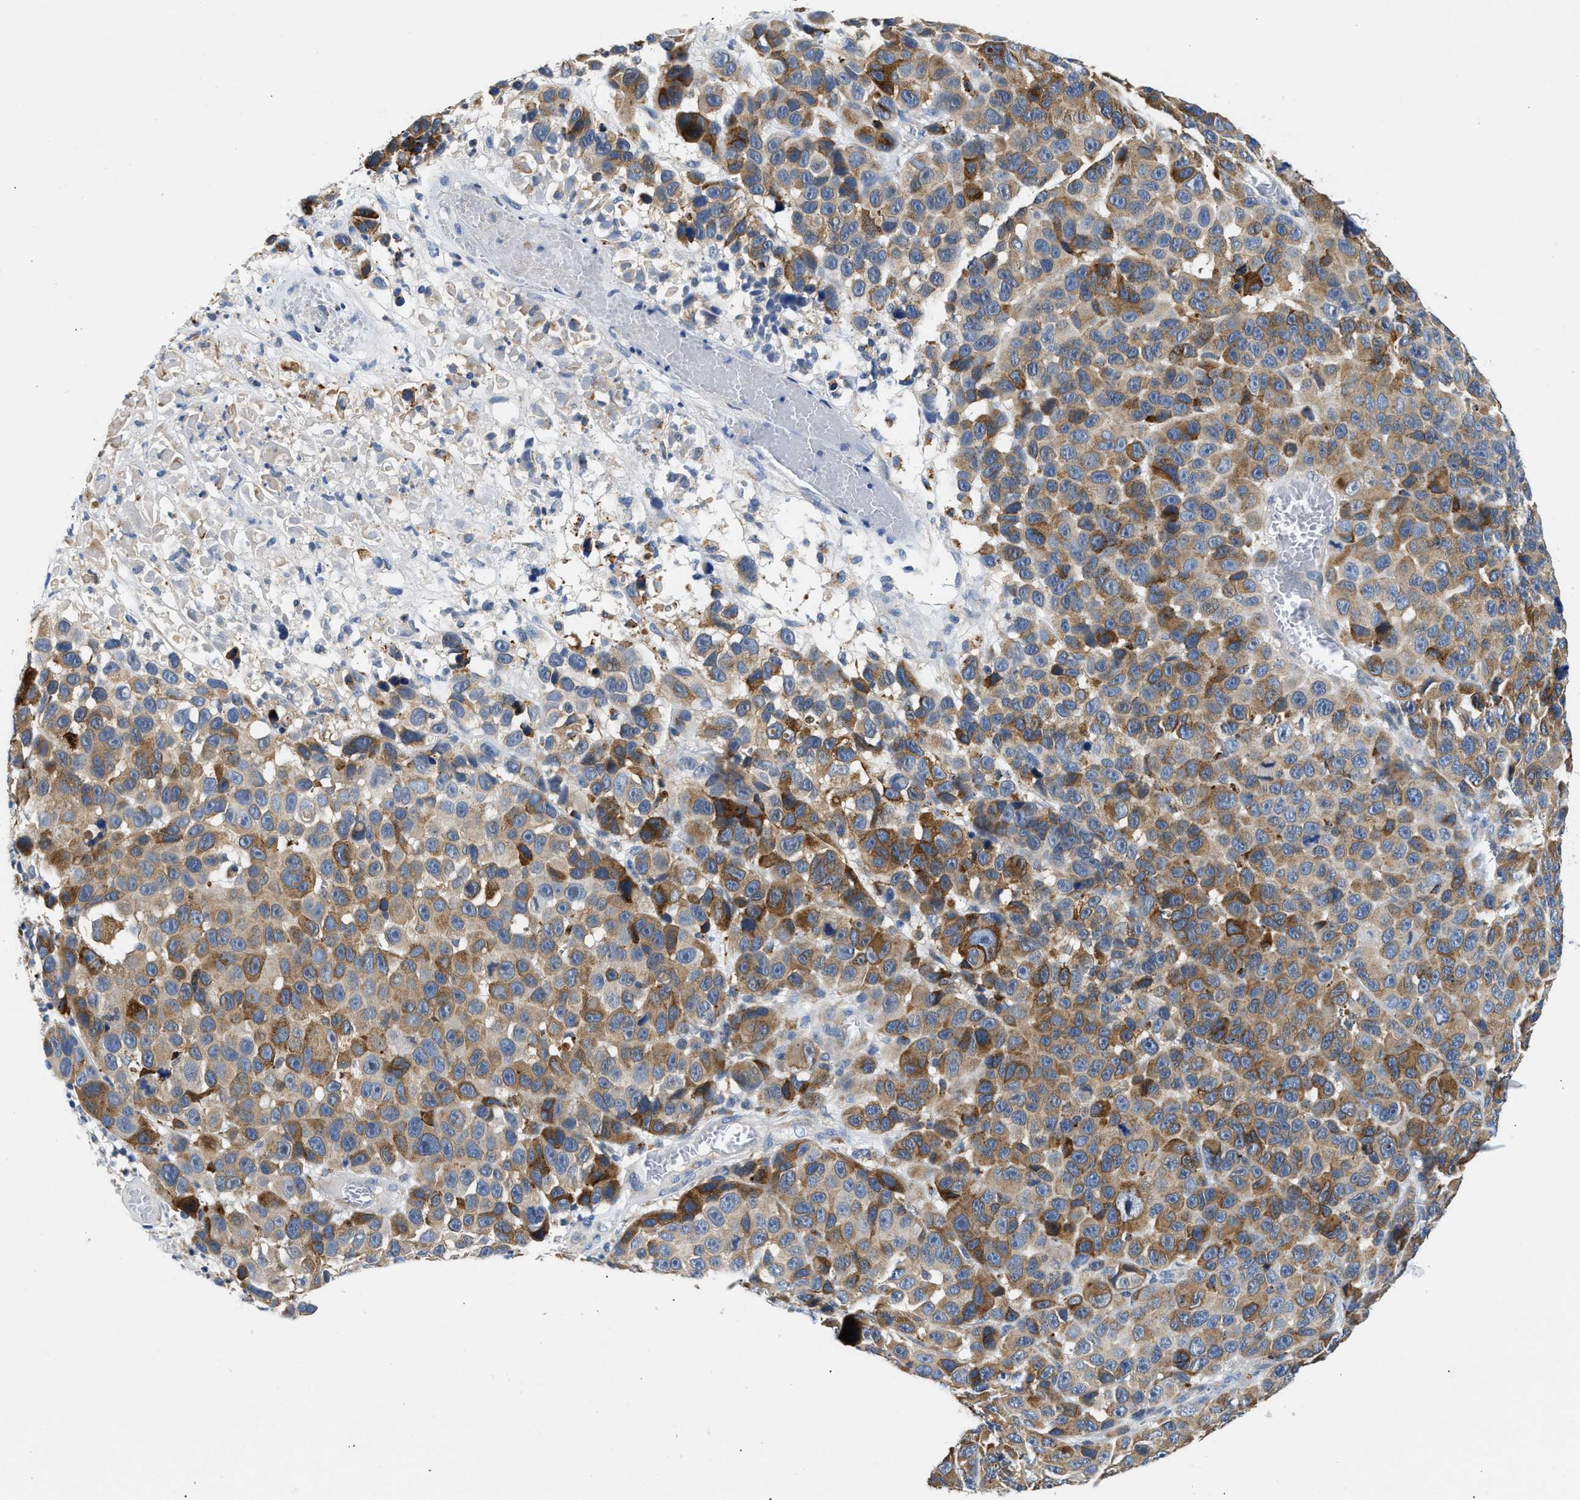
{"staining": {"intensity": "moderate", "quantity": ">75%", "location": "cytoplasmic/membranous"}, "tissue": "melanoma", "cell_type": "Tumor cells", "image_type": "cancer", "snomed": [{"axis": "morphology", "description": "Malignant melanoma, NOS"}, {"axis": "topography", "description": "Skin"}], "caption": "A photomicrograph showing moderate cytoplasmic/membranous expression in approximately >75% of tumor cells in malignant melanoma, as visualized by brown immunohistochemical staining.", "gene": "PPM1L", "patient": {"sex": "male", "age": 53}}